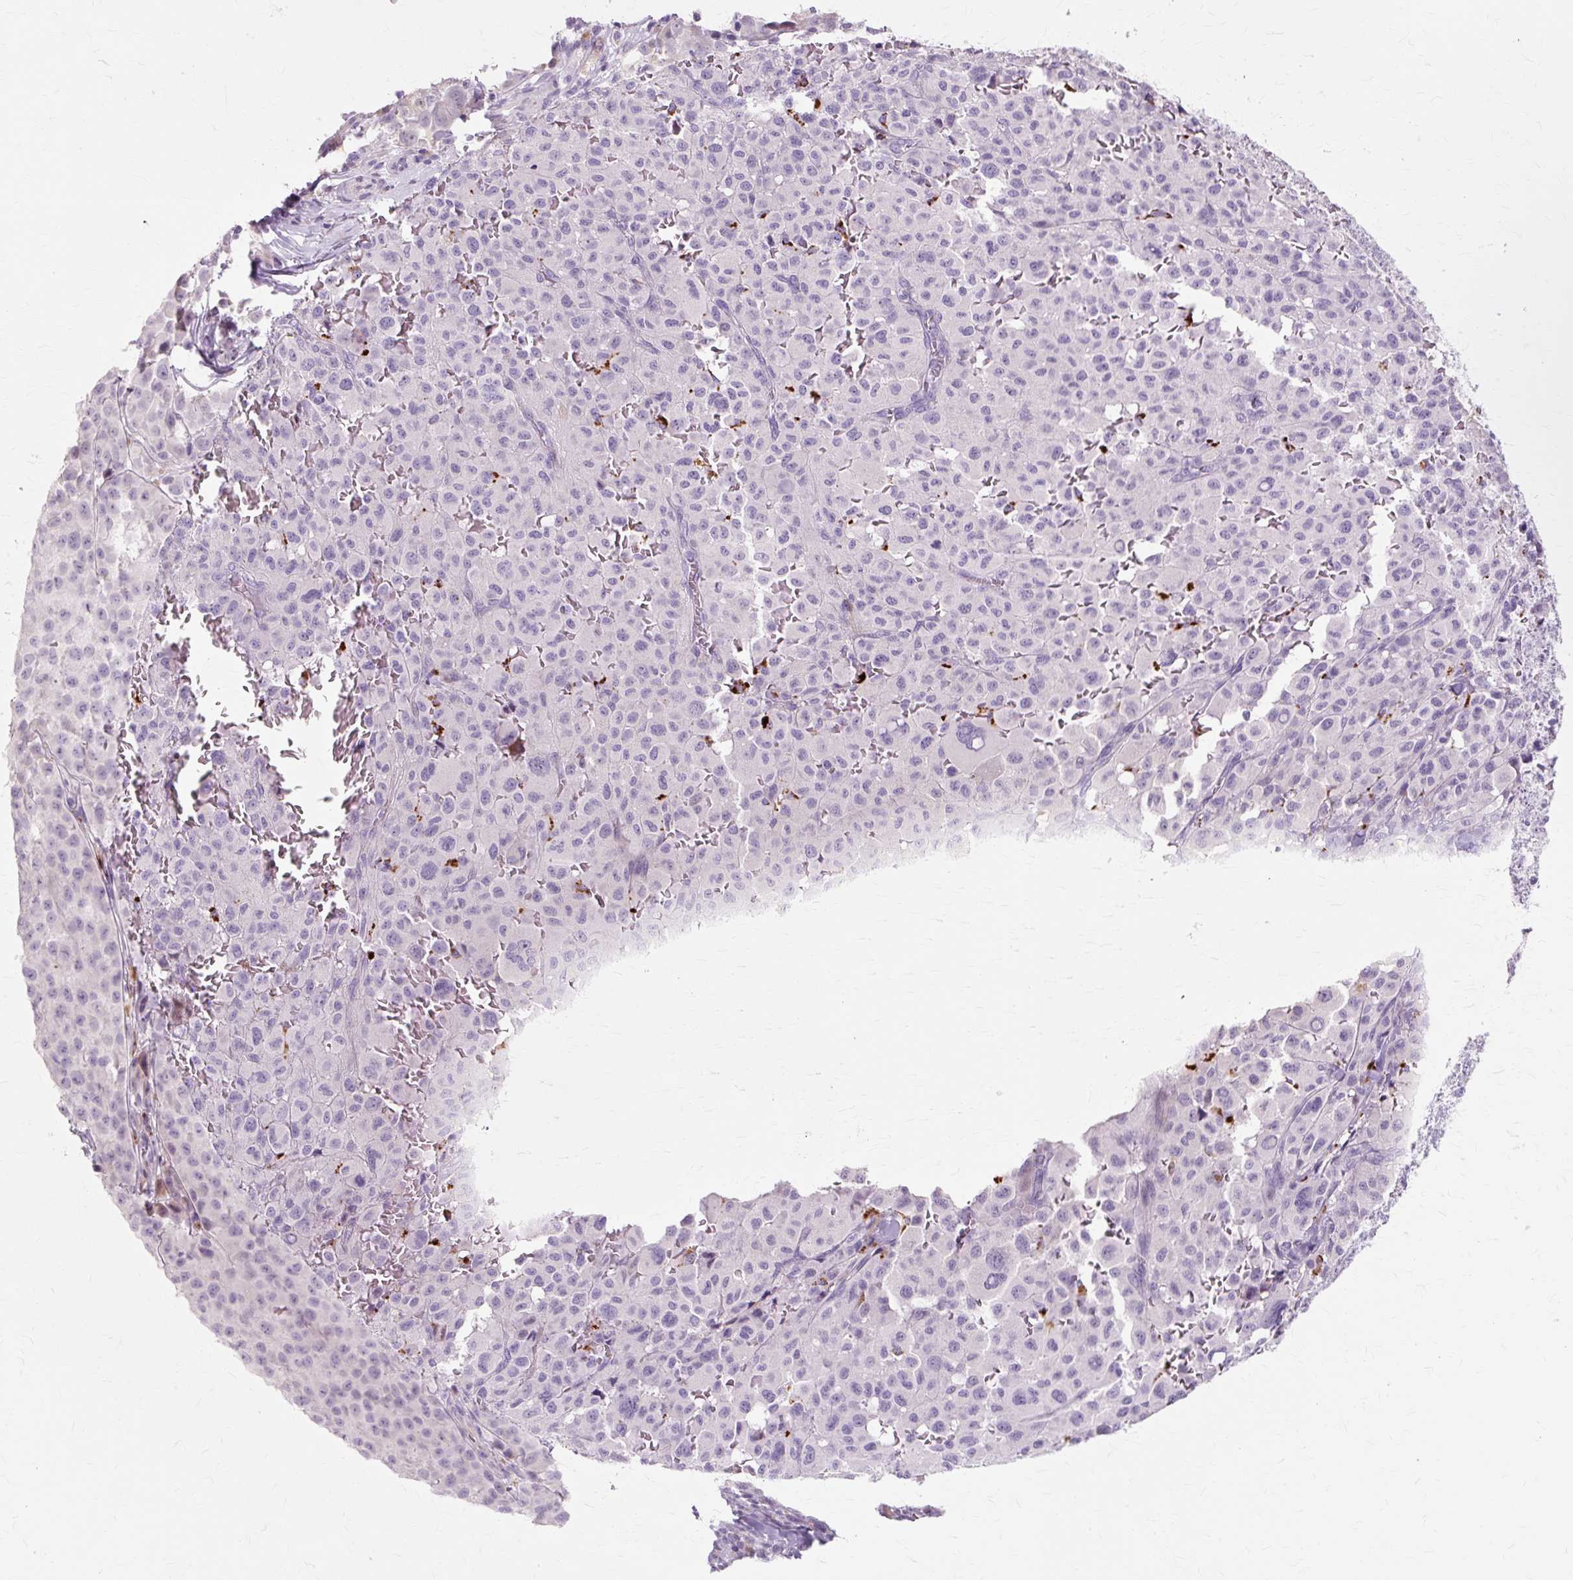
{"staining": {"intensity": "negative", "quantity": "none", "location": "none"}, "tissue": "melanoma", "cell_type": "Tumor cells", "image_type": "cancer", "snomed": [{"axis": "morphology", "description": "Malignant melanoma, NOS"}, {"axis": "topography", "description": "Skin"}], "caption": "Tumor cells show no significant protein expression in melanoma.", "gene": "IRX2", "patient": {"sex": "female", "age": 74}}